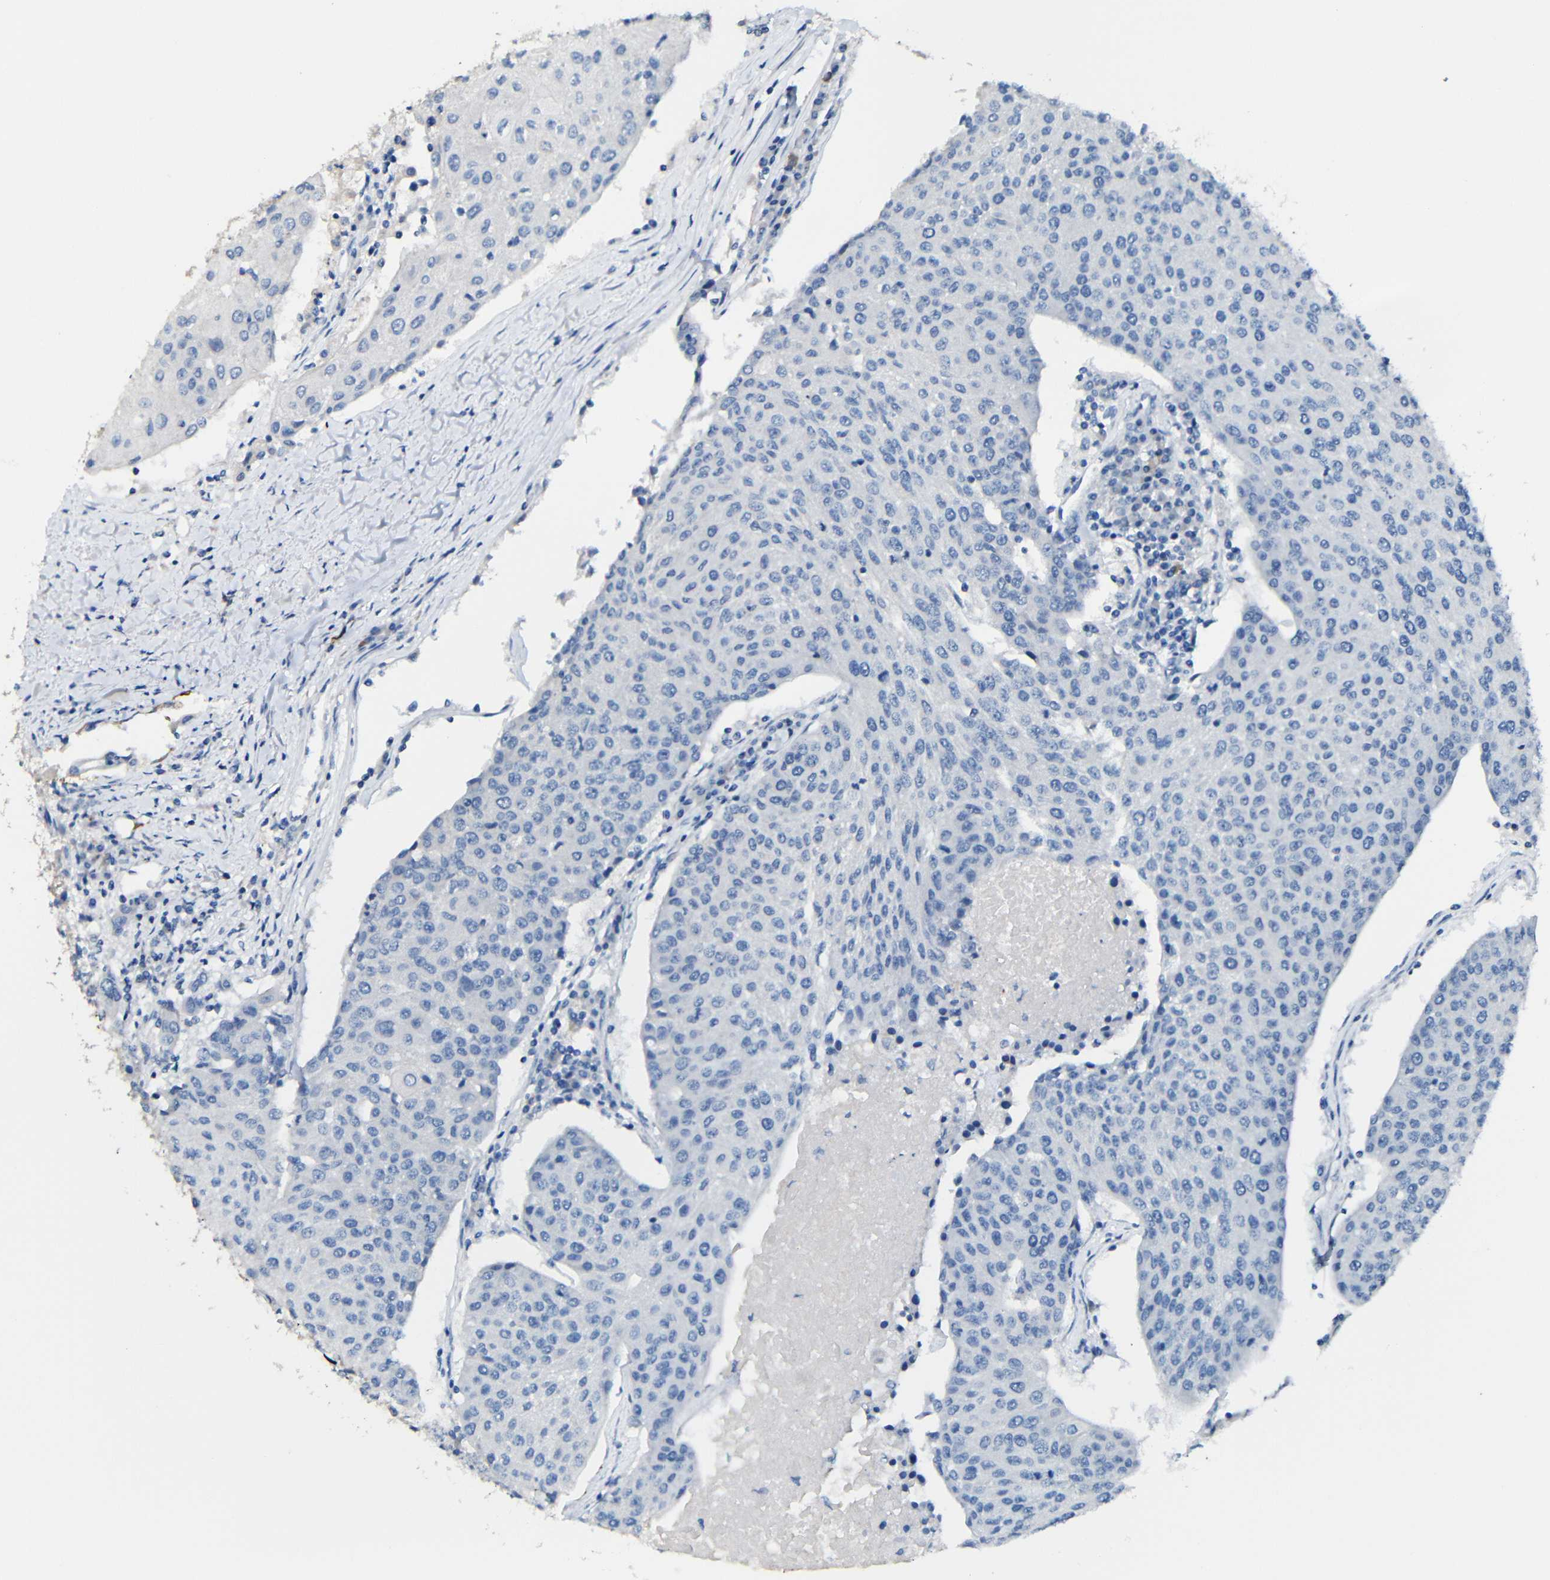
{"staining": {"intensity": "negative", "quantity": "none", "location": "none"}, "tissue": "urothelial cancer", "cell_type": "Tumor cells", "image_type": "cancer", "snomed": [{"axis": "morphology", "description": "Urothelial carcinoma, High grade"}, {"axis": "topography", "description": "Urinary bladder"}], "caption": "This is an IHC image of human urothelial cancer. There is no positivity in tumor cells.", "gene": "ACKR2", "patient": {"sex": "female", "age": 85}}